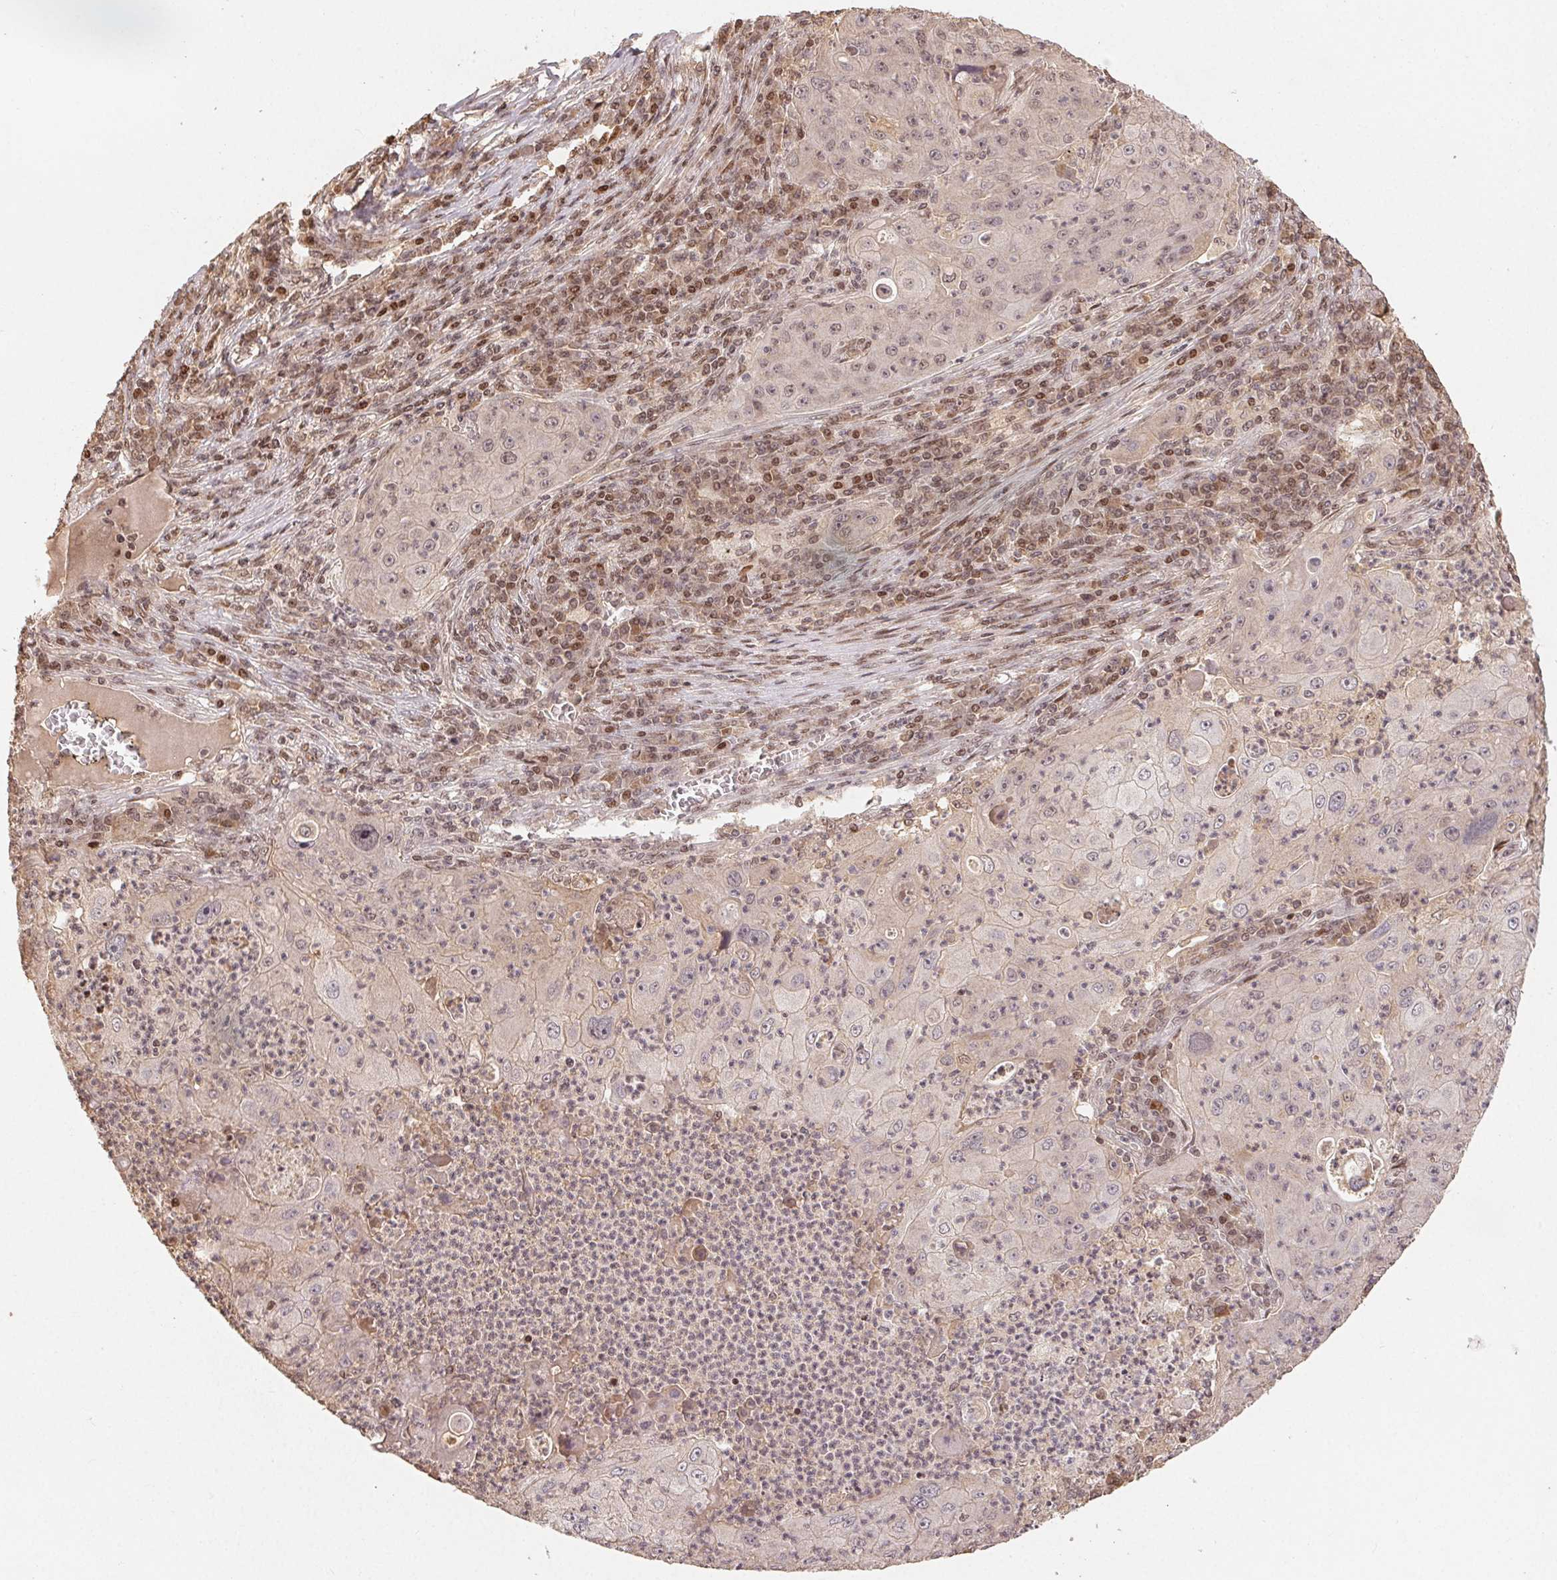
{"staining": {"intensity": "weak", "quantity": "25%-75%", "location": "nuclear"}, "tissue": "lung cancer", "cell_type": "Tumor cells", "image_type": "cancer", "snomed": [{"axis": "morphology", "description": "Squamous cell carcinoma, NOS"}, {"axis": "topography", "description": "Lung"}], "caption": "Protein expression analysis of lung cancer (squamous cell carcinoma) reveals weak nuclear expression in about 25%-75% of tumor cells.", "gene": "MAPKAPK2", "patient": {"sex": "female", "age": 59}}